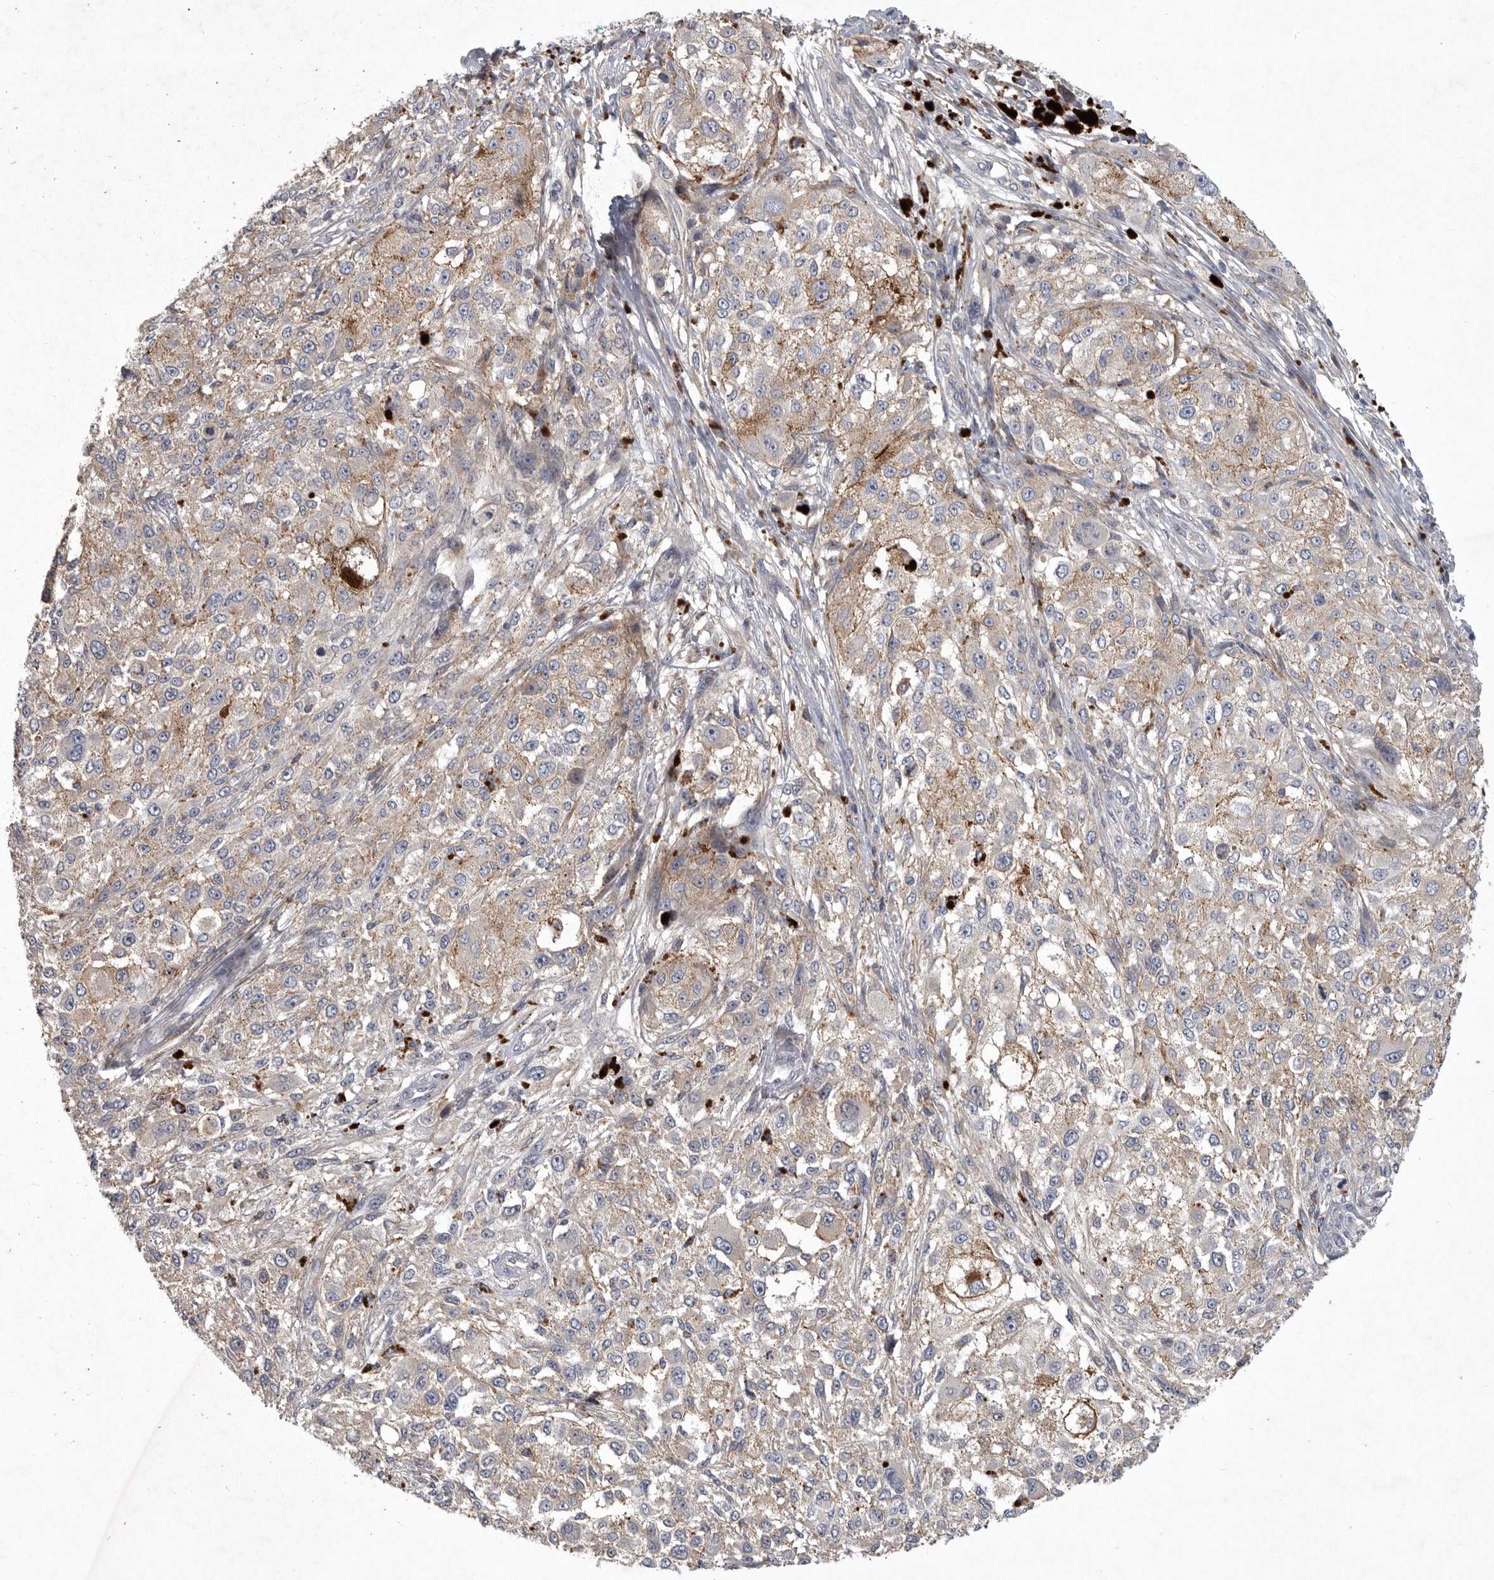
{"staining": {"intensity": "weak", "quantity": "25%-75%", "location": "cytoplasmic/membranous"}, "tissue": "melanoma", "cell_type": "Tumor cells", "image_type": "cancer", "snomed": [{"axis": "morphology", "description": "Necrosis, NOS"}, {"axis": "morphology", "description": "Malignant melanoma, NOS"}, {"axis": "topography", "description": "Skin"}], "caption": "Human melanoma stained with a protein marker displays weak staining in tumor cells.", "gene": "LAMTOR3", "patient": {"sex": "female", "age": 87}}